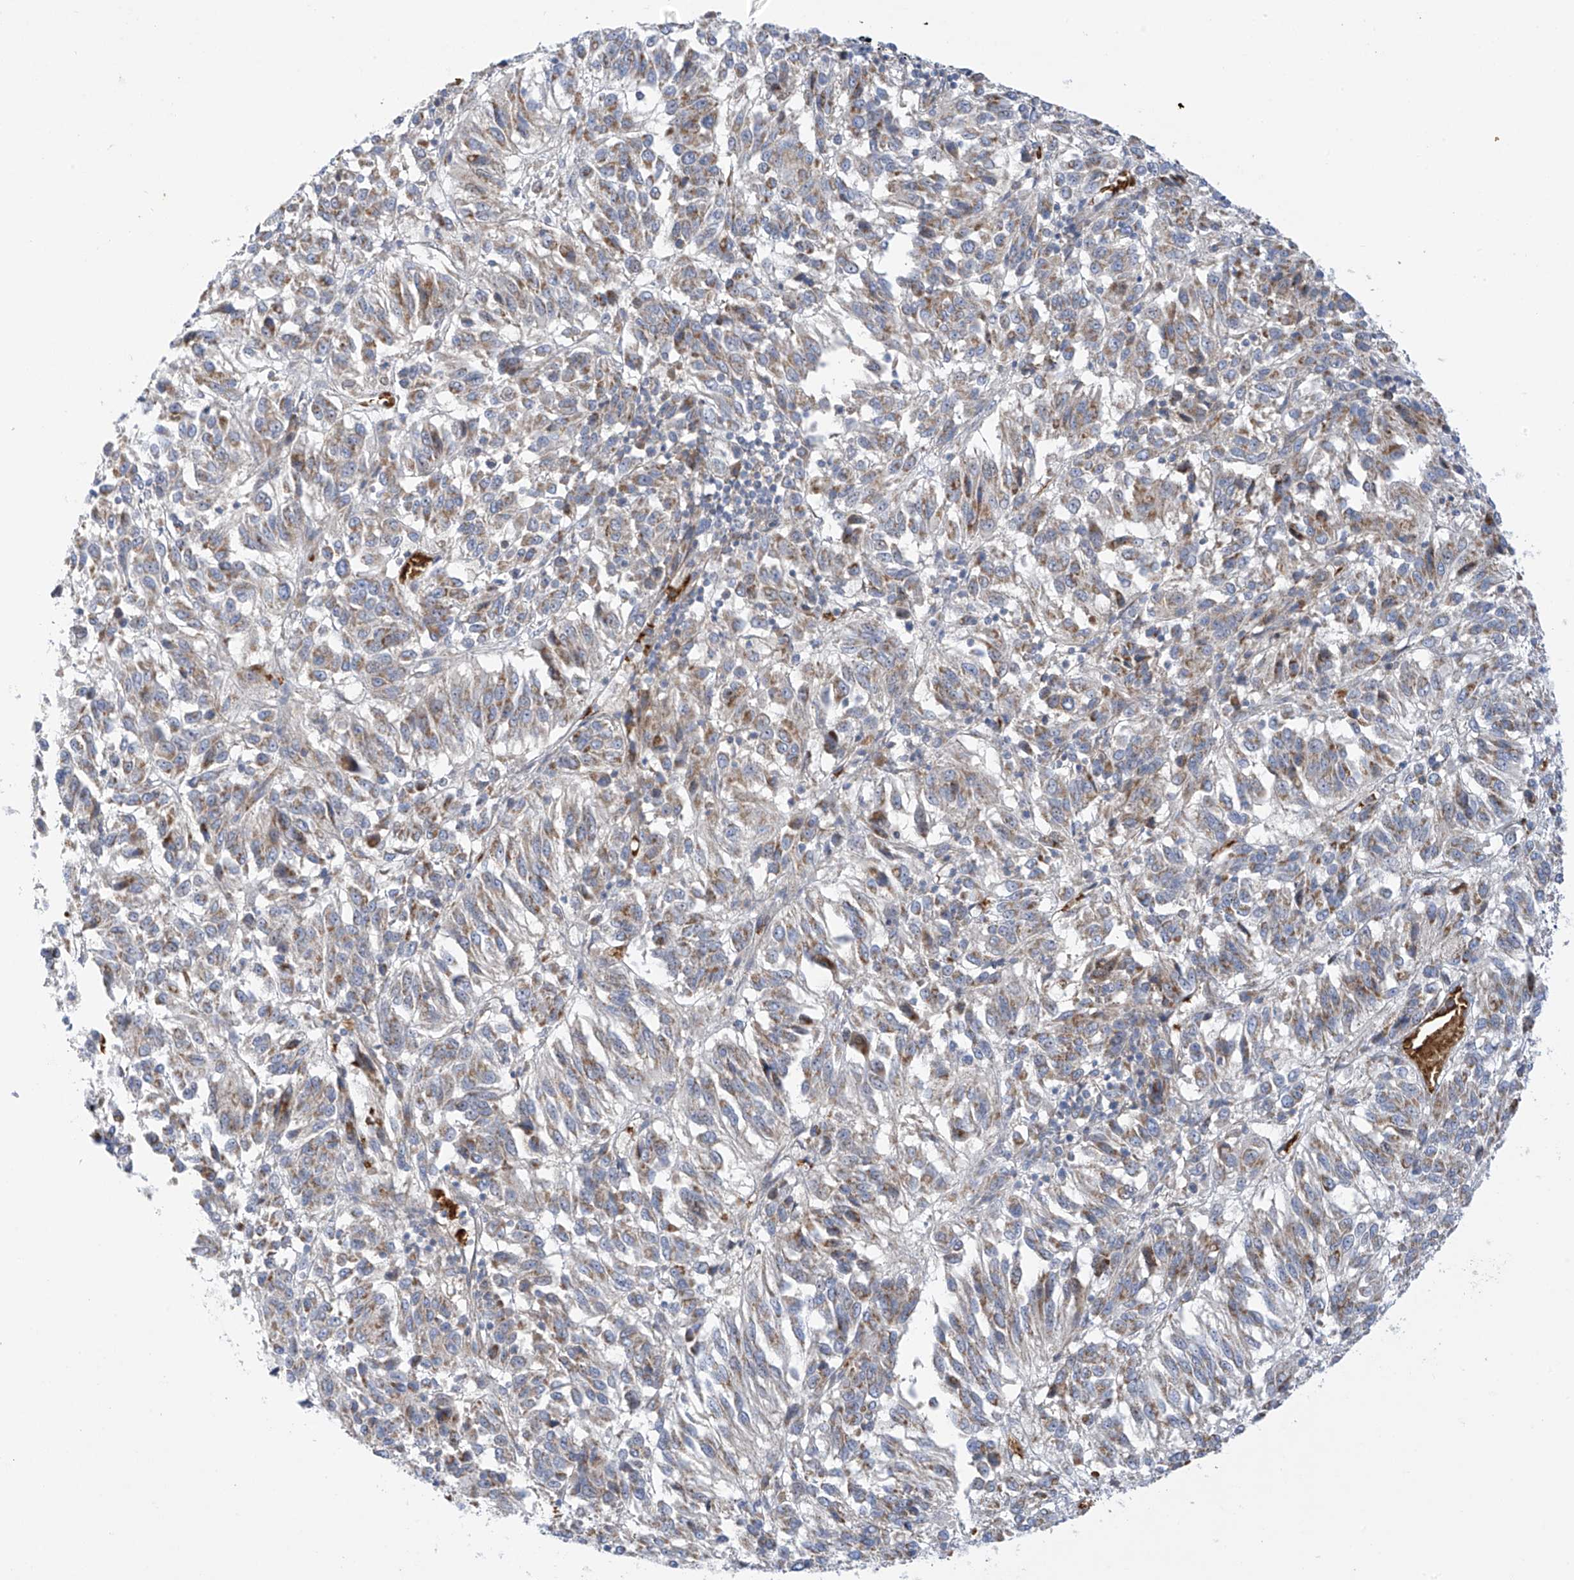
{"staining": {"intensity": "weak", "quantity": "<25%", "location": "cytoplasmic/membranous"}, "tissue": "melanoma", "cell_type": "Tumor cells", "image_type": "cancer", "snomed": [{"axis": "morphology", "description": "Malignant melanoma, Metastatic site"}, {"axis": "topography", "description": "Lung"}], "caption": "Immunohistochemistry (IHC) histopathology image of melanoma stained for a protein (brown), which exhibits no expression in tumor cells.", "gene": "METTL18", "patient": {"sex": "male", "age": 64}}